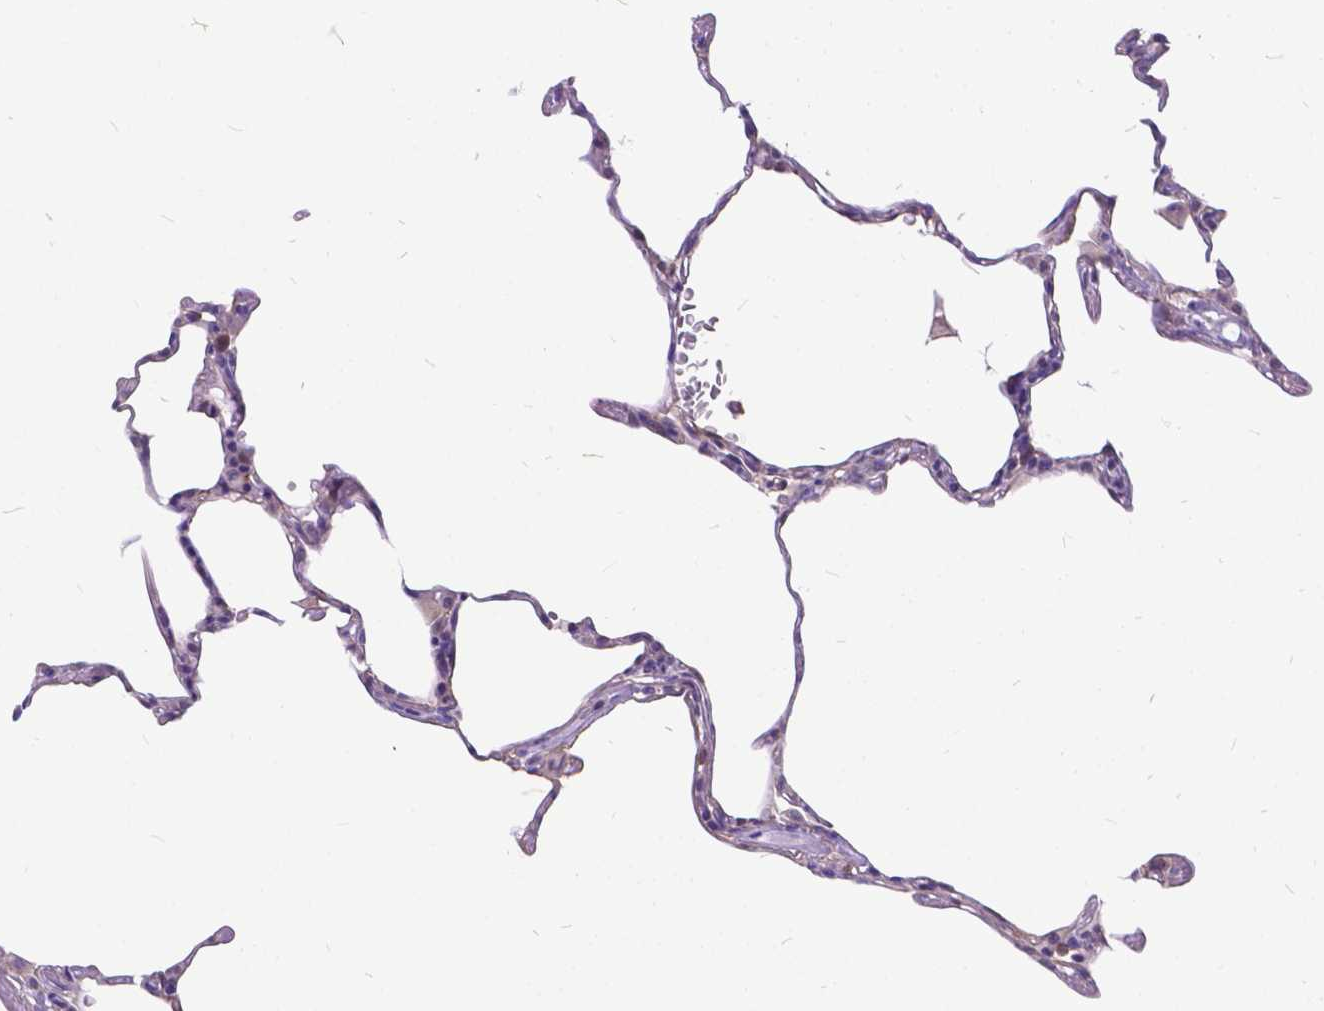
{"staining": {"intensity": "negative", "quantity": "none", "location": "none"}, "tissue": "lung", "cell_type": "Alveolar cells", "image_type": "normal", "snomed": [{"axis": "morphology", "description": "Normal tissue, NOS"}, {"axis": "topography", "description": "Lung"}], "caption": "IHC micrograph of benign lung: human lung stained with DAB reveals no significant protein positivity in alveolar cells. (DAB immunohistochemistry (IHC) with hematoxylin counter stain).", "gene": "TMEM169", "patient": {"sex": "female", "age": 57}}